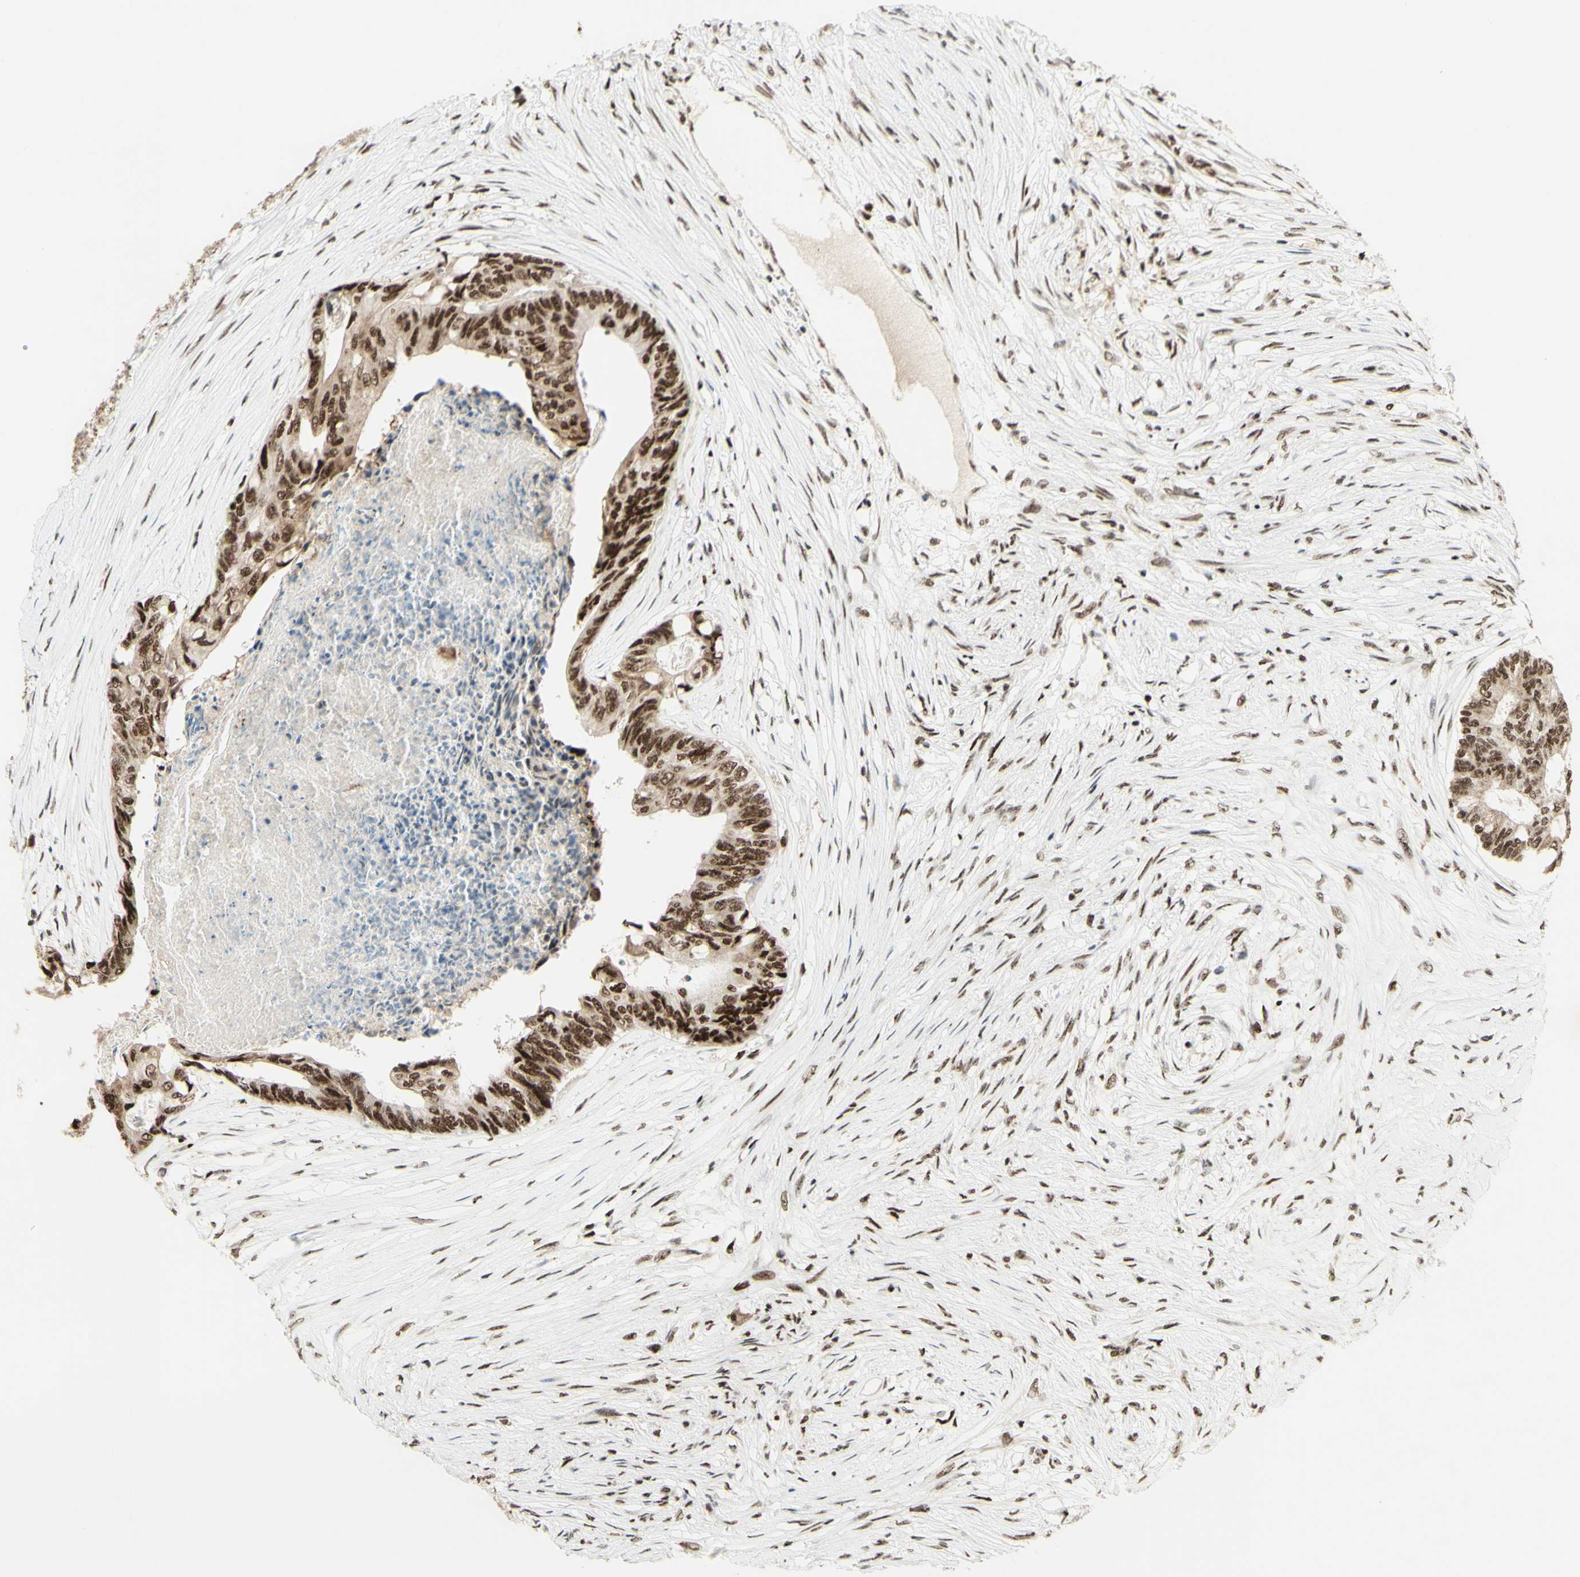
{"staining": {"intensity": "moderate", "quantity": ">75%", "location": "cytoplasmic/membranous,nuclear"}, "tissue": "colorectal cancer", "cell_type": "Tumor cells", "image_type": "cancer", "snomed": [{"axis": "morphology", "description": "Adenocarcinoma, NOS"}, {"axis": "topography", "description": "Rectum"}], "caption": "Protein staining of adenocarcinoma (colorectal) tissue shows moderate cytoplasmic/membranous and nuclear staining in approximately >75% of tumor cells.", "gene": "DHX9", "patient": {"sex": "male", "age": 63}}